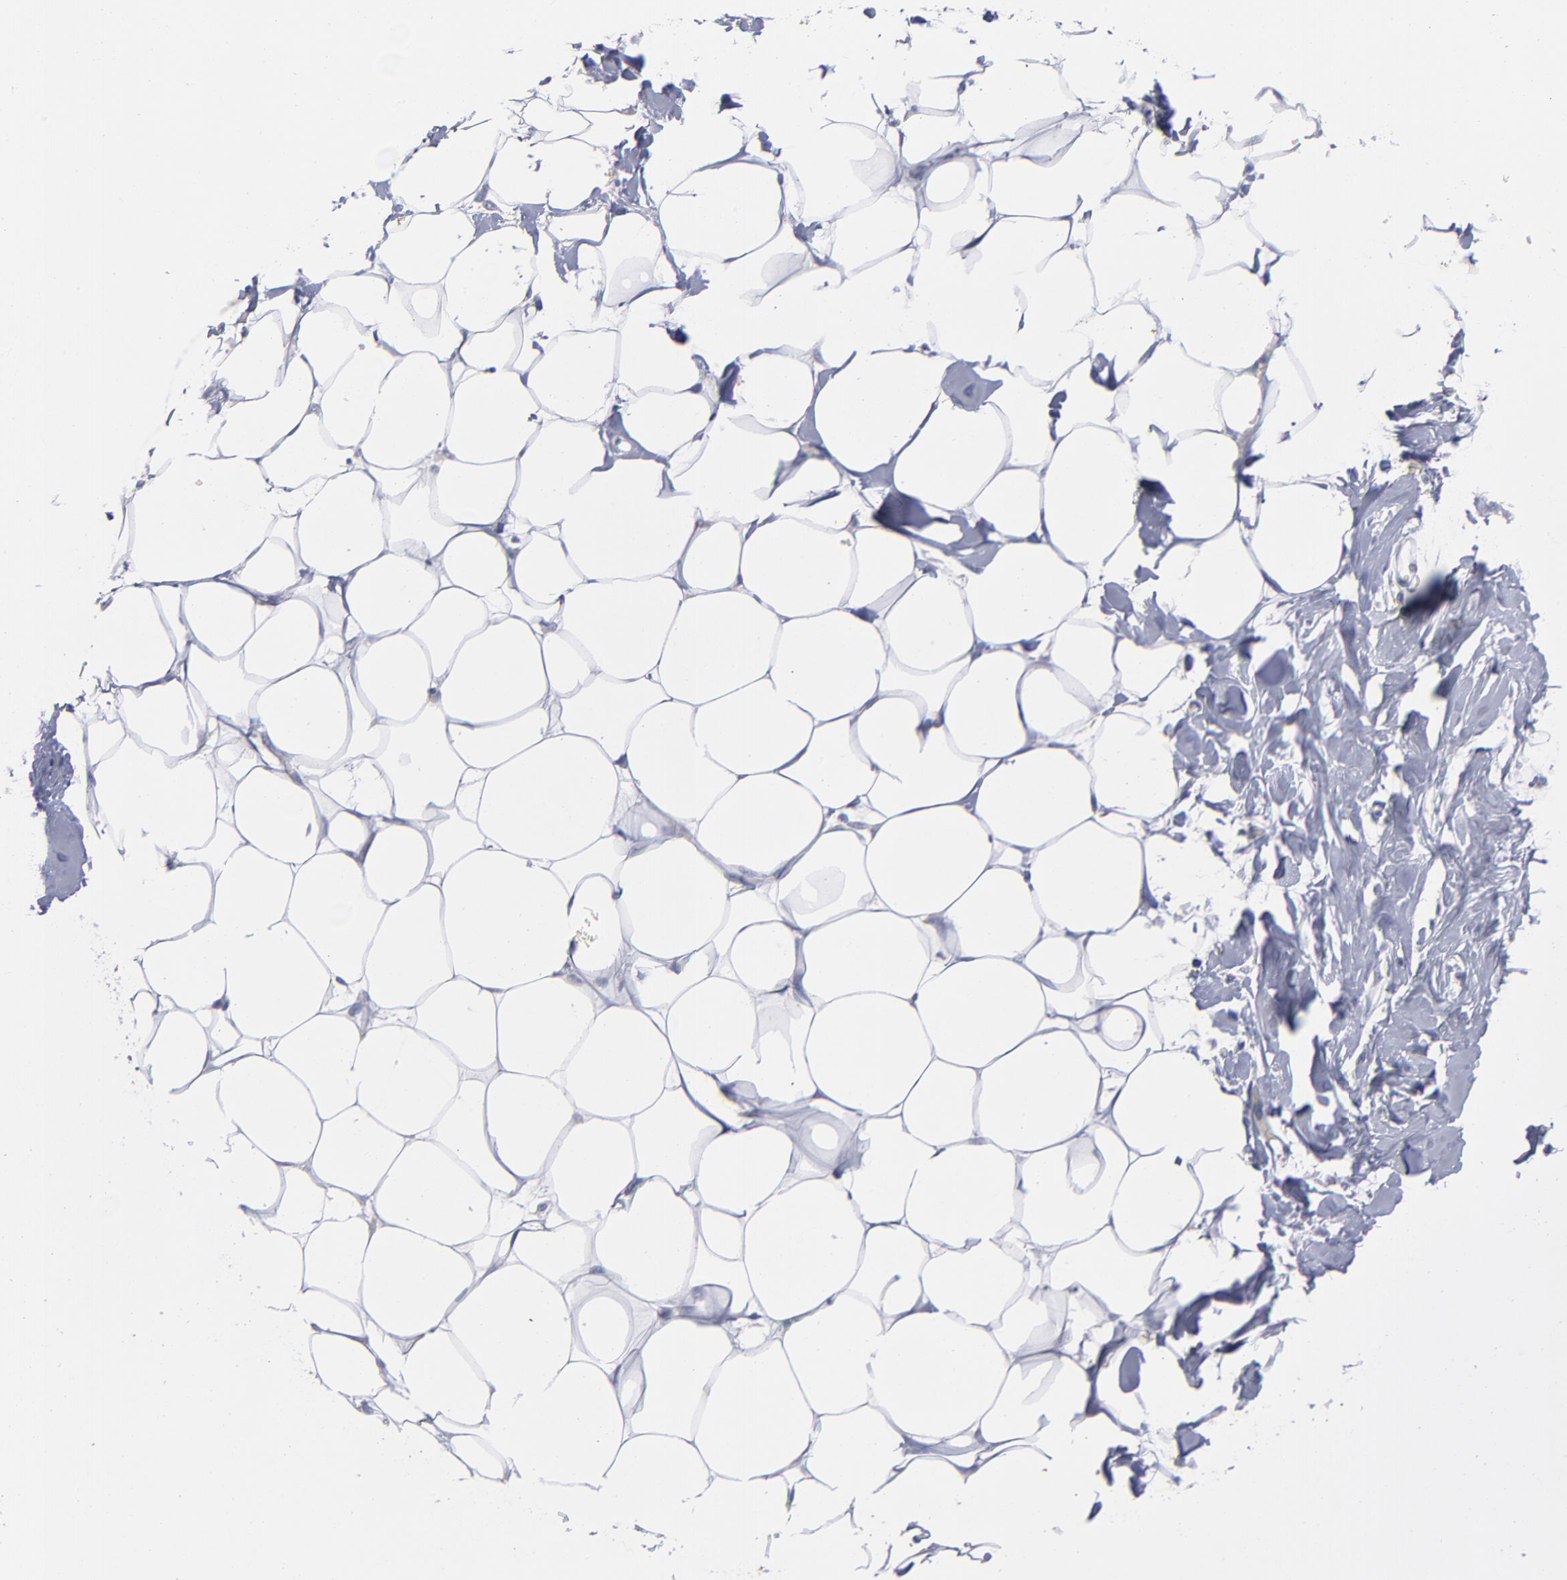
{"staining": {"intensity": "negative", "quantity": "none", "location": "none"}, "tissue": "breast", "cell_type": "Adipocytes", "image_type": "normal", "snomed": [{"axis": "morphology", "description": "Normal tissue, NOS"}, {"axis": "topography", "description": "Breast"}, {"axis": "topography", "description": "Adipose tissue"}], "caption": "High magnification brightfield microscopy of normal breast stained with DAB (3,3'-diaminobenzidine) (brown) and counterstained with hematoxylin (blue): adipocytes show no significant positivity. (DAB (3,3'-diaminobenzidine) immunohistochemistry visualized using brightfield microscopy, high magnification).", "gene": "MTHFD2", "patient": {"sex": "female", "age": 25}}